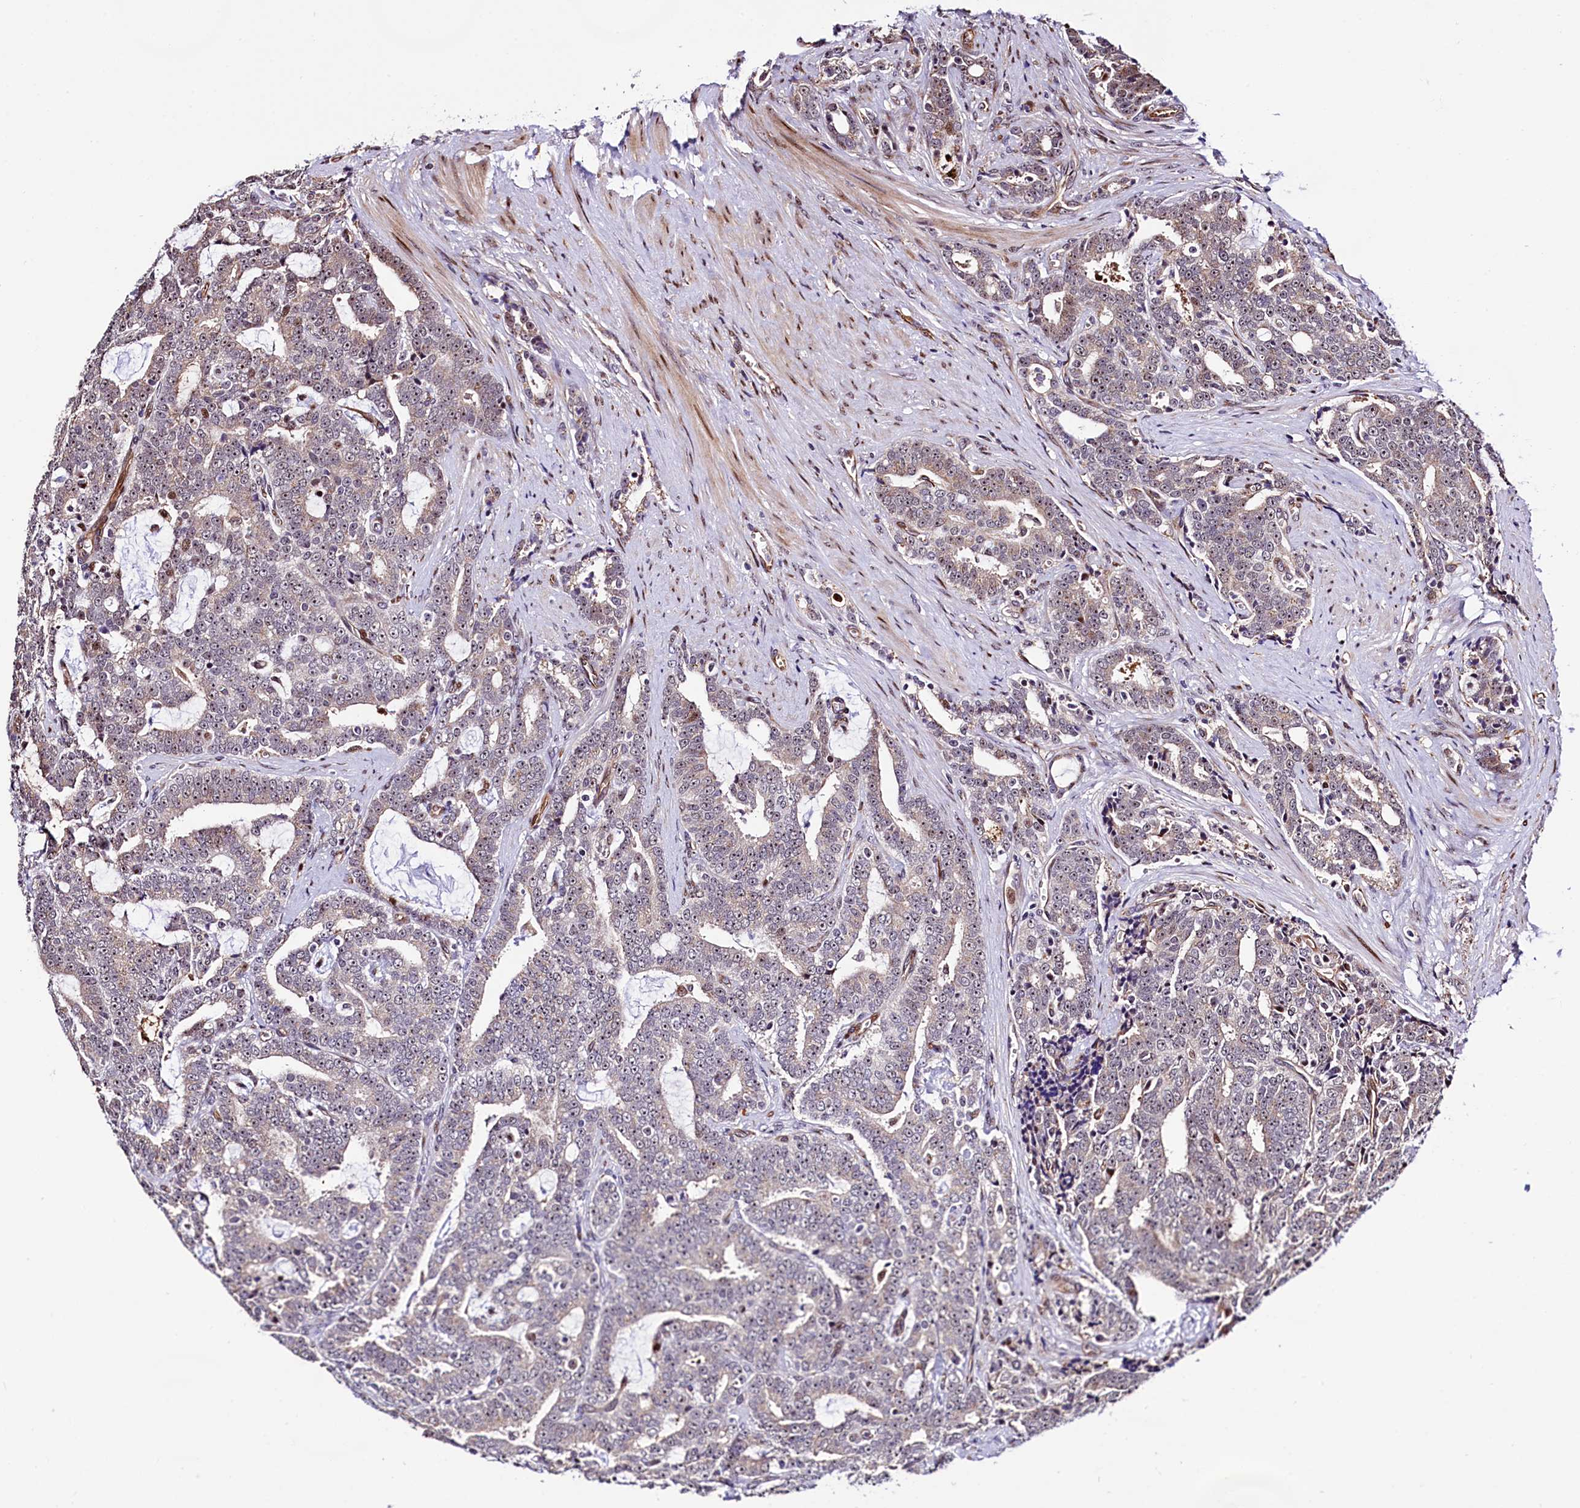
{"staining": {"intensity": "weak", "quantity": "<25%", "location": "nuclear"}, "tissue": "prostate cancer", "cell_type": "Tumor cells", "image_type": "cancer", "snomed": [{"axis": "morphology", "description": "Adenocarcinoma, High grade"}, {"axis": "topography", "description": "Prostate and seminal vesicle, NOS"}], "caption": "This is a photomicrograph of immunohistochemistry (IHC) staining of adenocarcinoma (high-grade) (prostate), which shows no staining in tumor cells.", "gene": "TRMT112", "patient": {"sex": "male", "age": 67}}